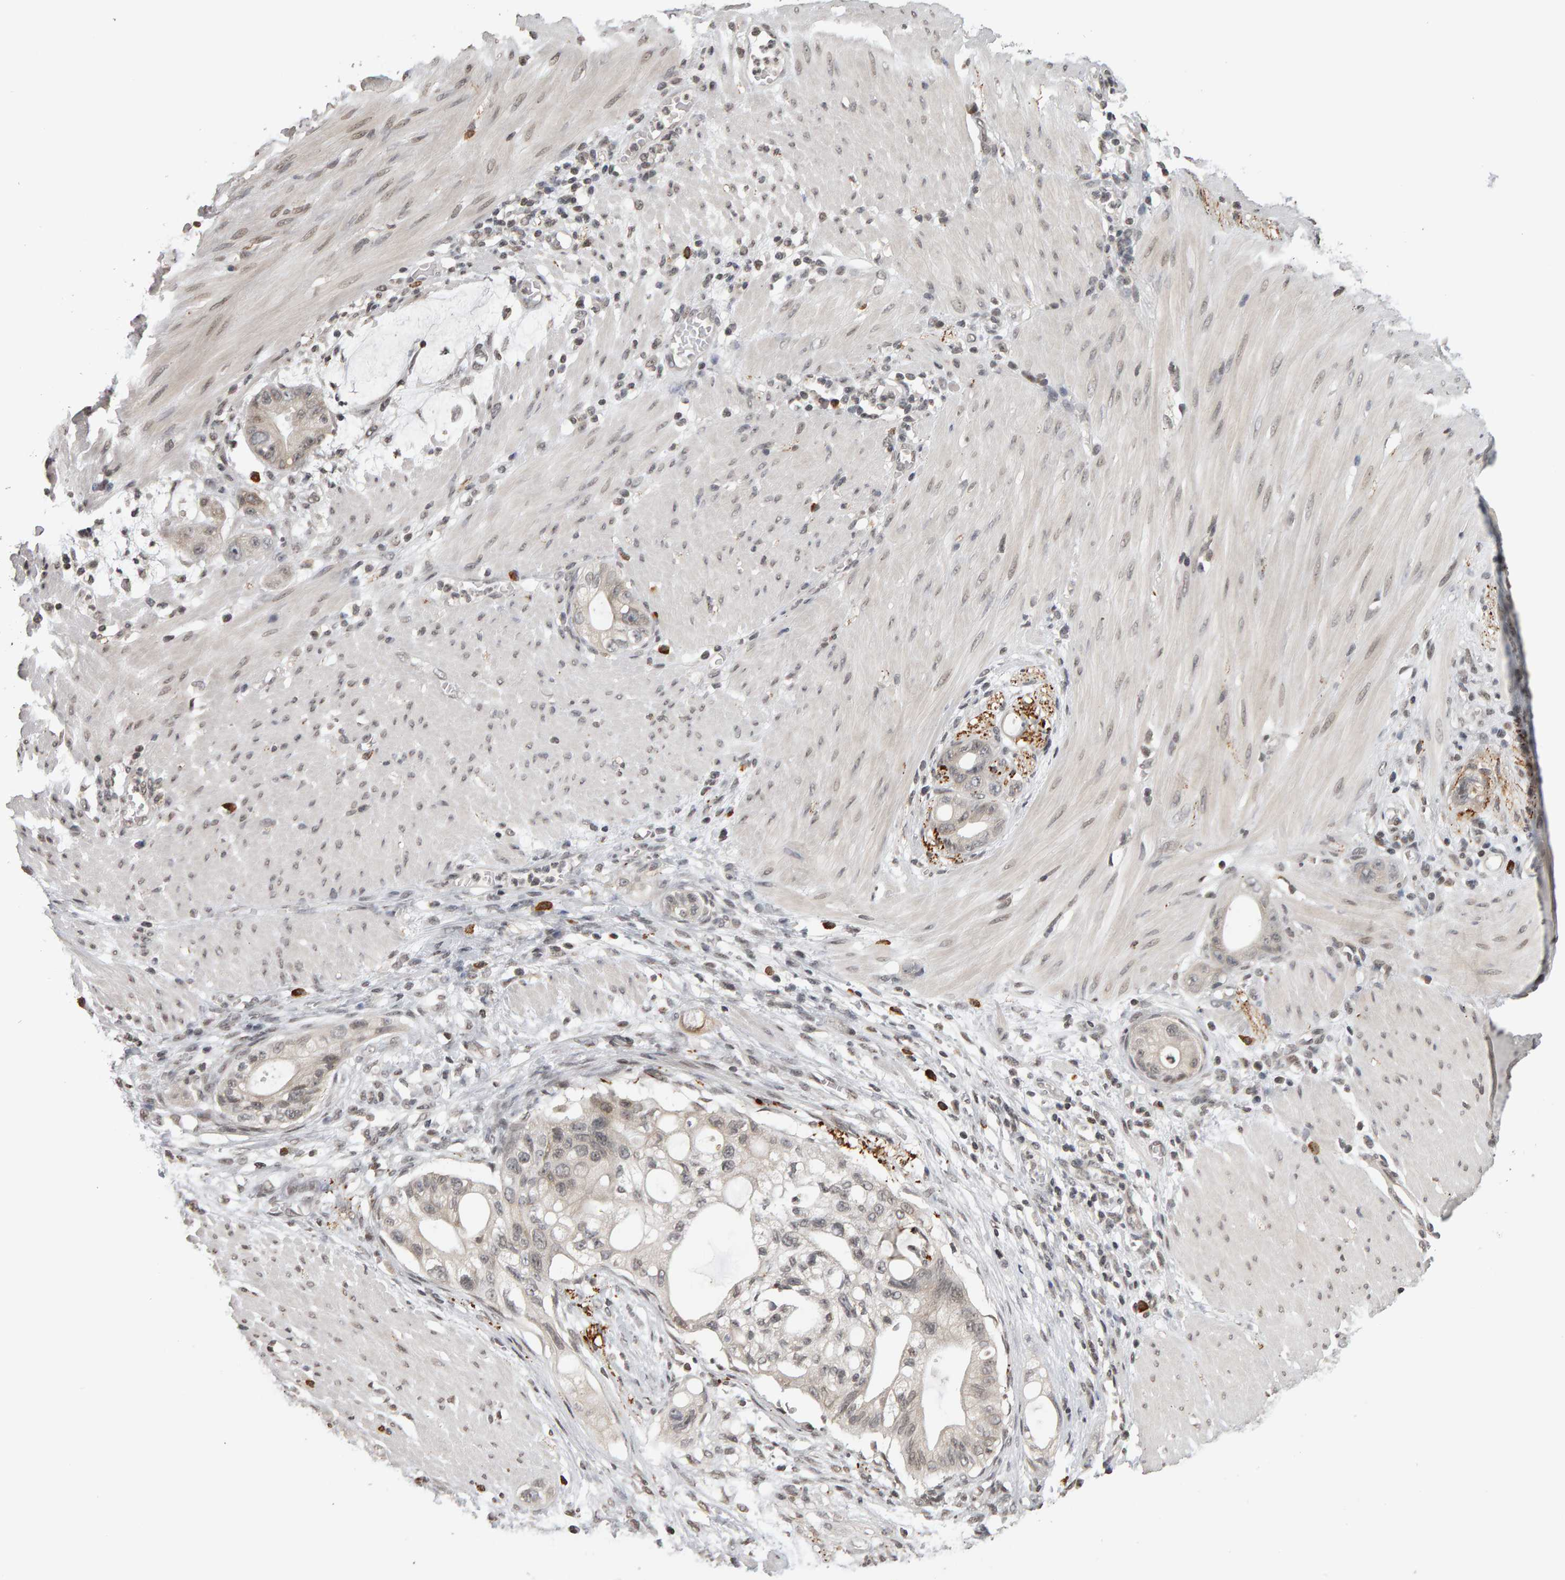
{"staining": {"intensity": "negative", "quantity": "none", "location": "none"}, "tissue": "stomach cancer", "cell_type": "Tumor cells", "image_type": "cancer", "snomed": [{"axis": "morphology", "description": "Adenocarcinoma, NOS"}, {"axis": "topography", "description": "Stomach"}, {"axis": "topography", "description": "Stomach, lower"}], "caption": "This is an IHC photomicrograph of human stomach cancer (adenocarcinoma). There is no positivity in tumor cells.", "gene": "TRAM1", "patient": {"sex": "female", "age": 48}}